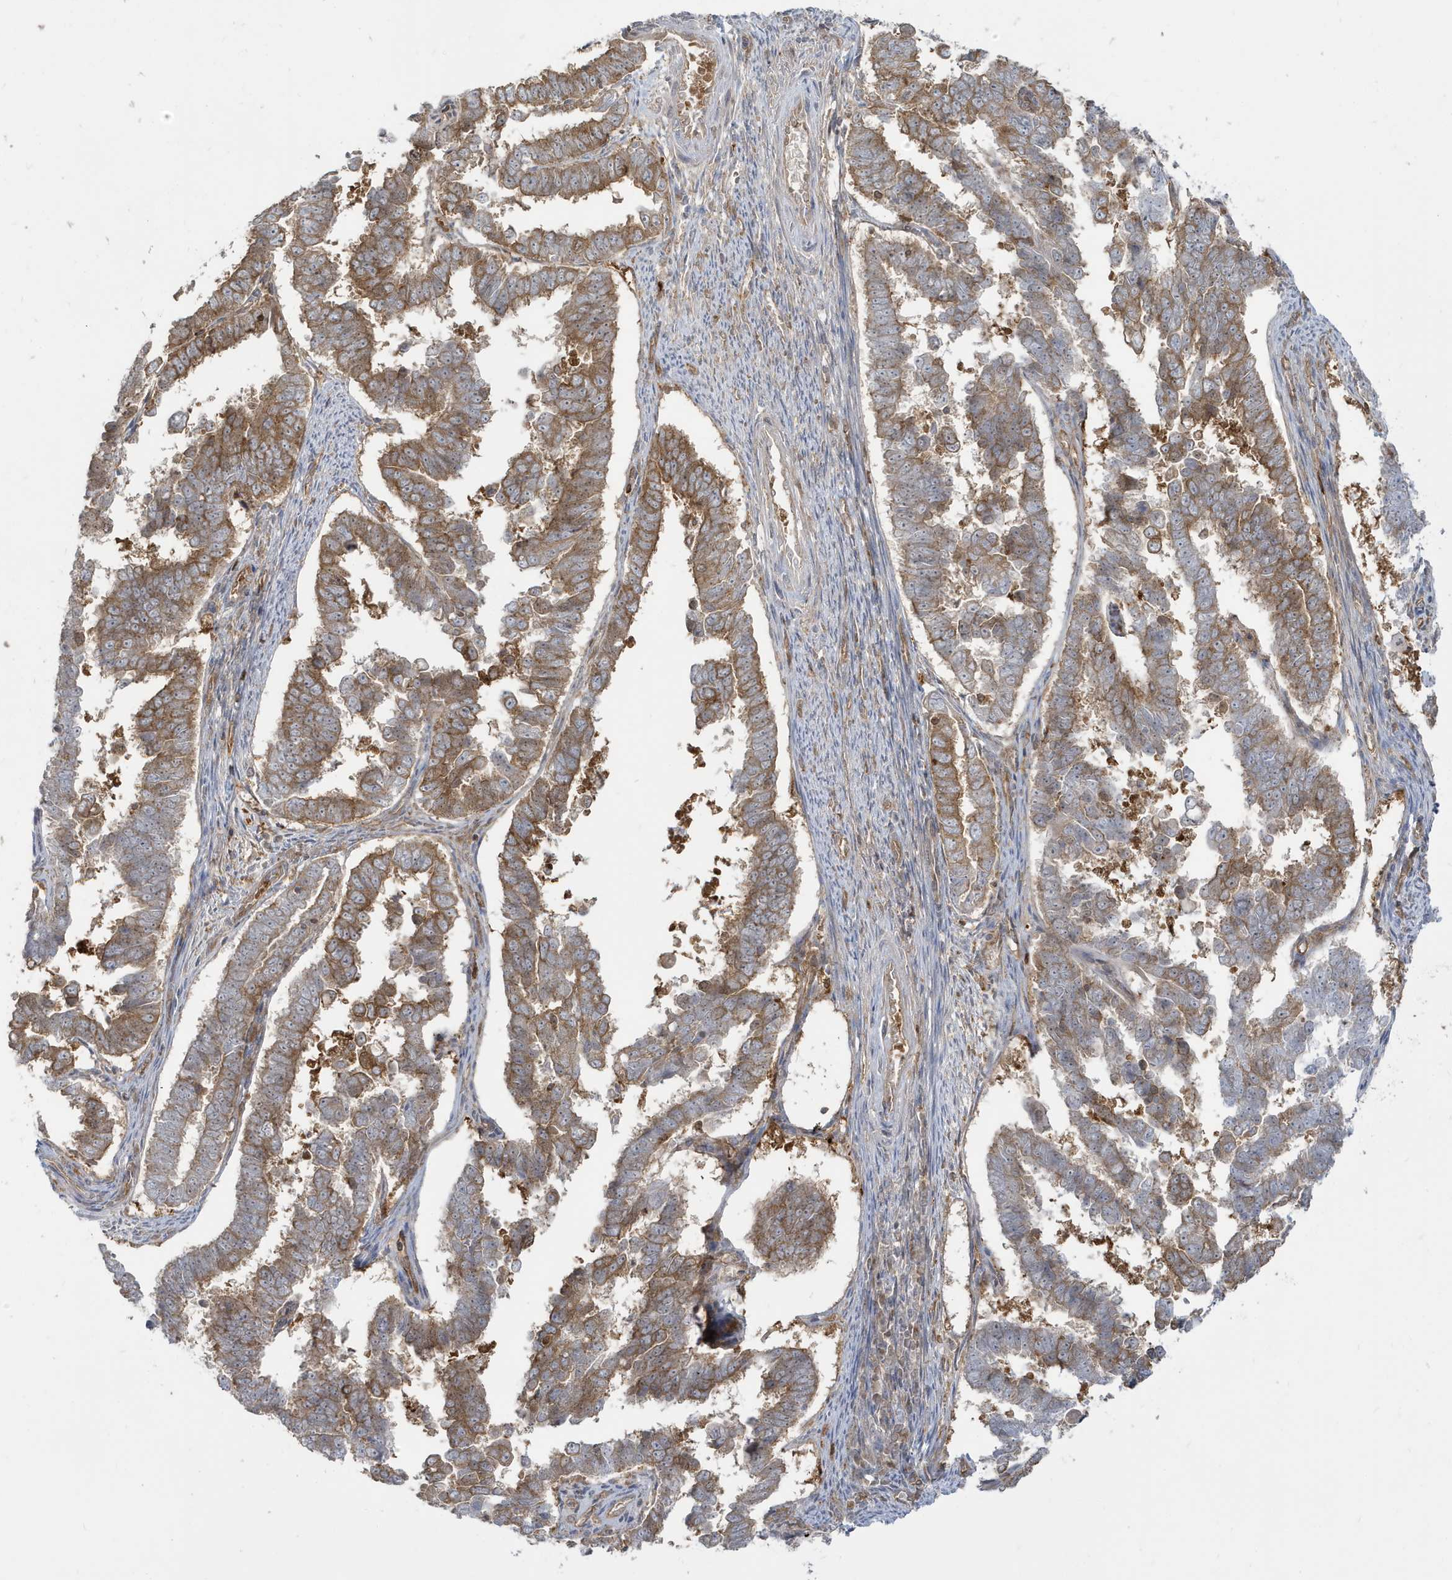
{"staining": {"intensity": "moderate", "quantity": ">75%", "location": "cytoplasmic/membranous"}, "tissue": "endometrial cancer", "cell_type": "Tumor cells", "image_type": "cancer", "snomed": [{"axis": "morphology", "description": "Adenocarcinoma, NOS"}, {"axis": "topography", "description": "Endometrium"}], "caption": "Moderate cytoplasmic/membranous protein expression is appreciated in approximately >75% of tumor cells in endometrial cancer (adenocarcinoma). (IHC, brightfield microscopy, high magnification).", "gene": "STAM", "patient": {"sex": "female", "age": 75}}